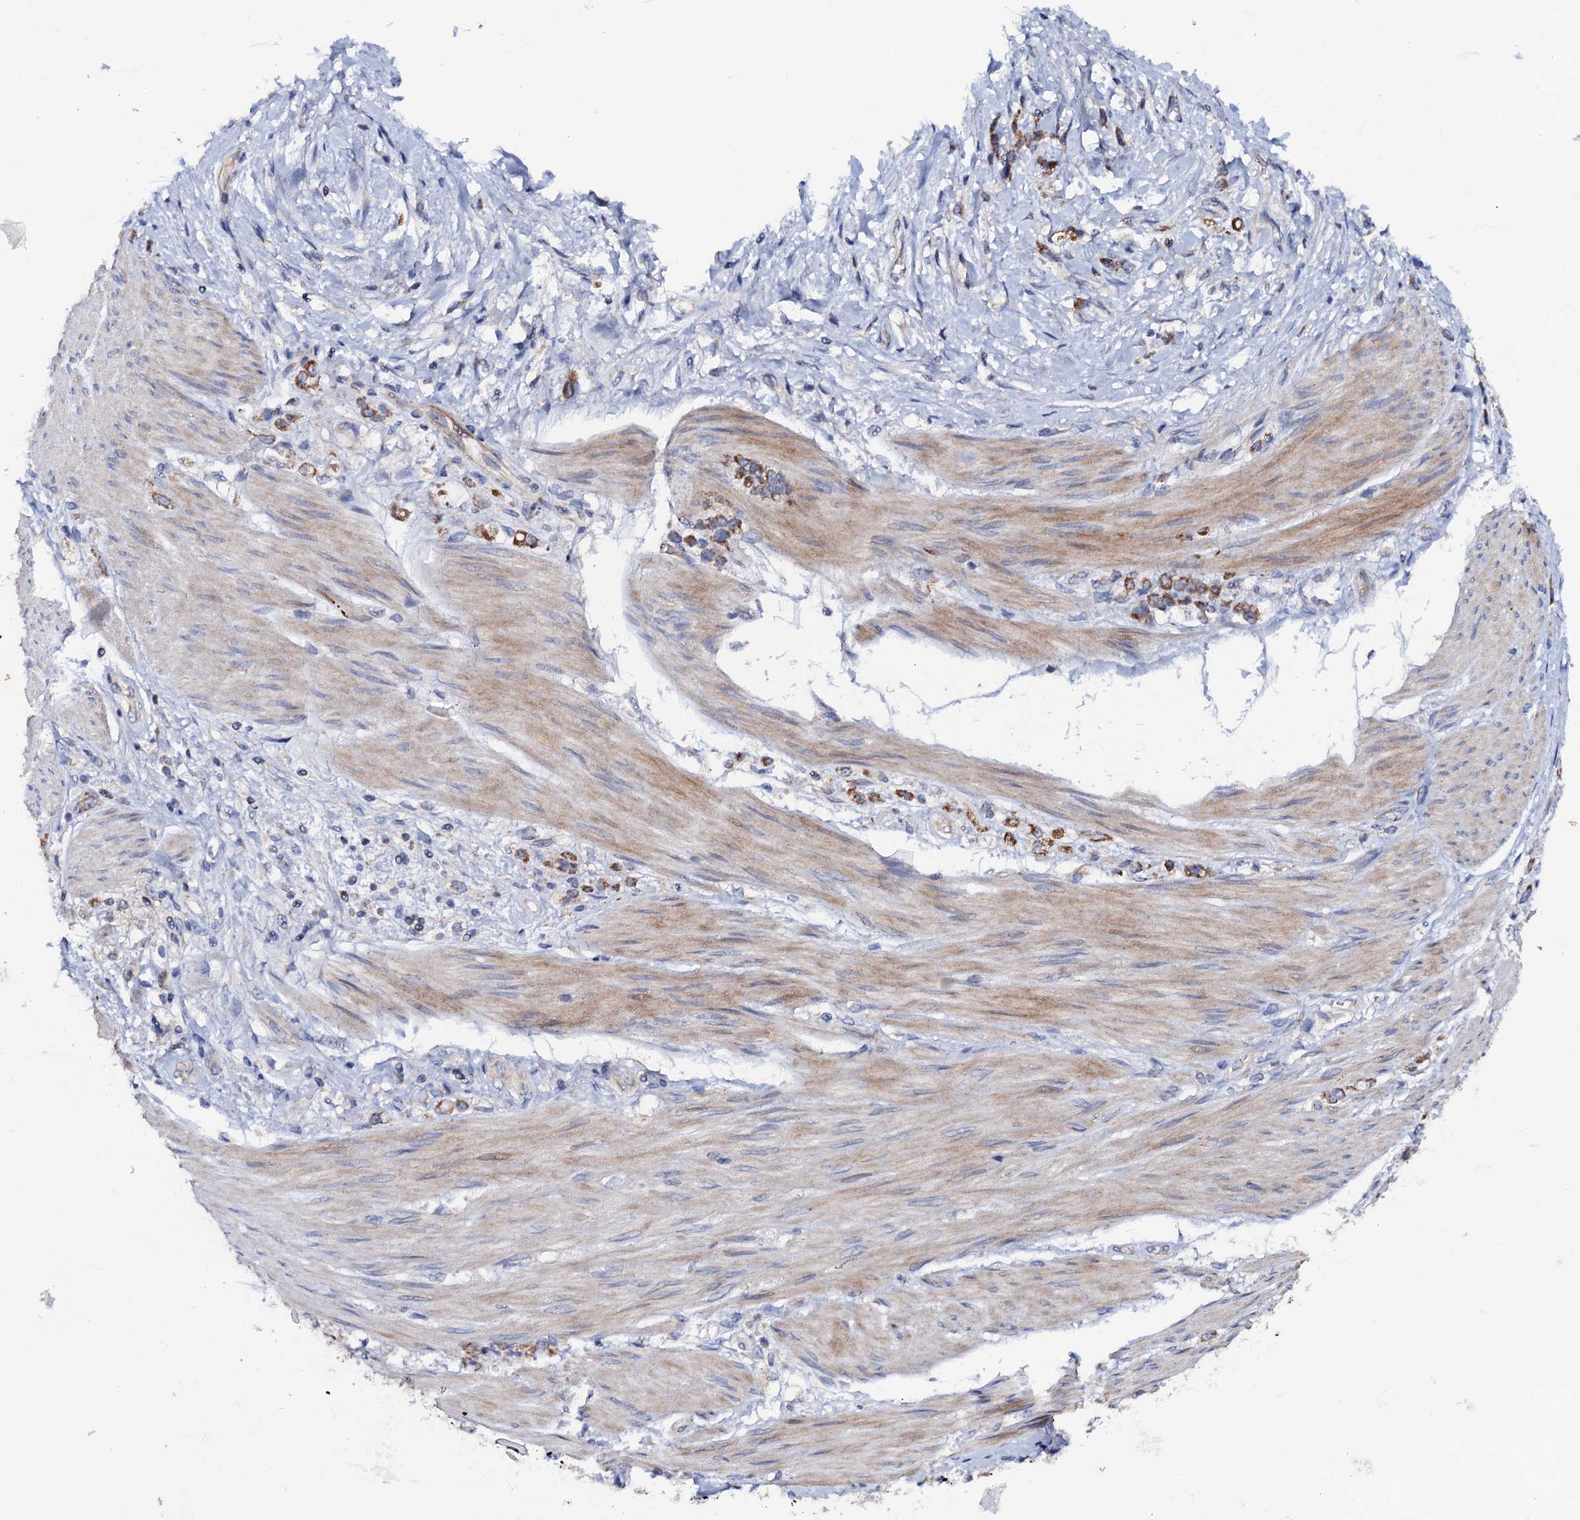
{"staining": {"intensity": "moderate", "quantity": ">75%", "location": "cytoplasmic/membranous"}, "tissue": "stomach cancer", "cell_type": "Tumor cells", "image_type": "cancer", "snomed": [{"axis": "morphology", "description": "Adenocarcinoma, NOS"}, {"axis": "topography", "description": "Stomach"}], "caption": "Protein staining displays moderate cytoplasmic/membranous staining in approximately >75% of tumor cells in stomach cancer (adenocarcinoma). Using DAB (3,3'-diaminobenzidine) (brown) and hematoxylin (blue) stains, captured at high magnification using brightfield microscopy.", "gene": "MRPL48", "patient": {"sex": "female", "age": 60}}